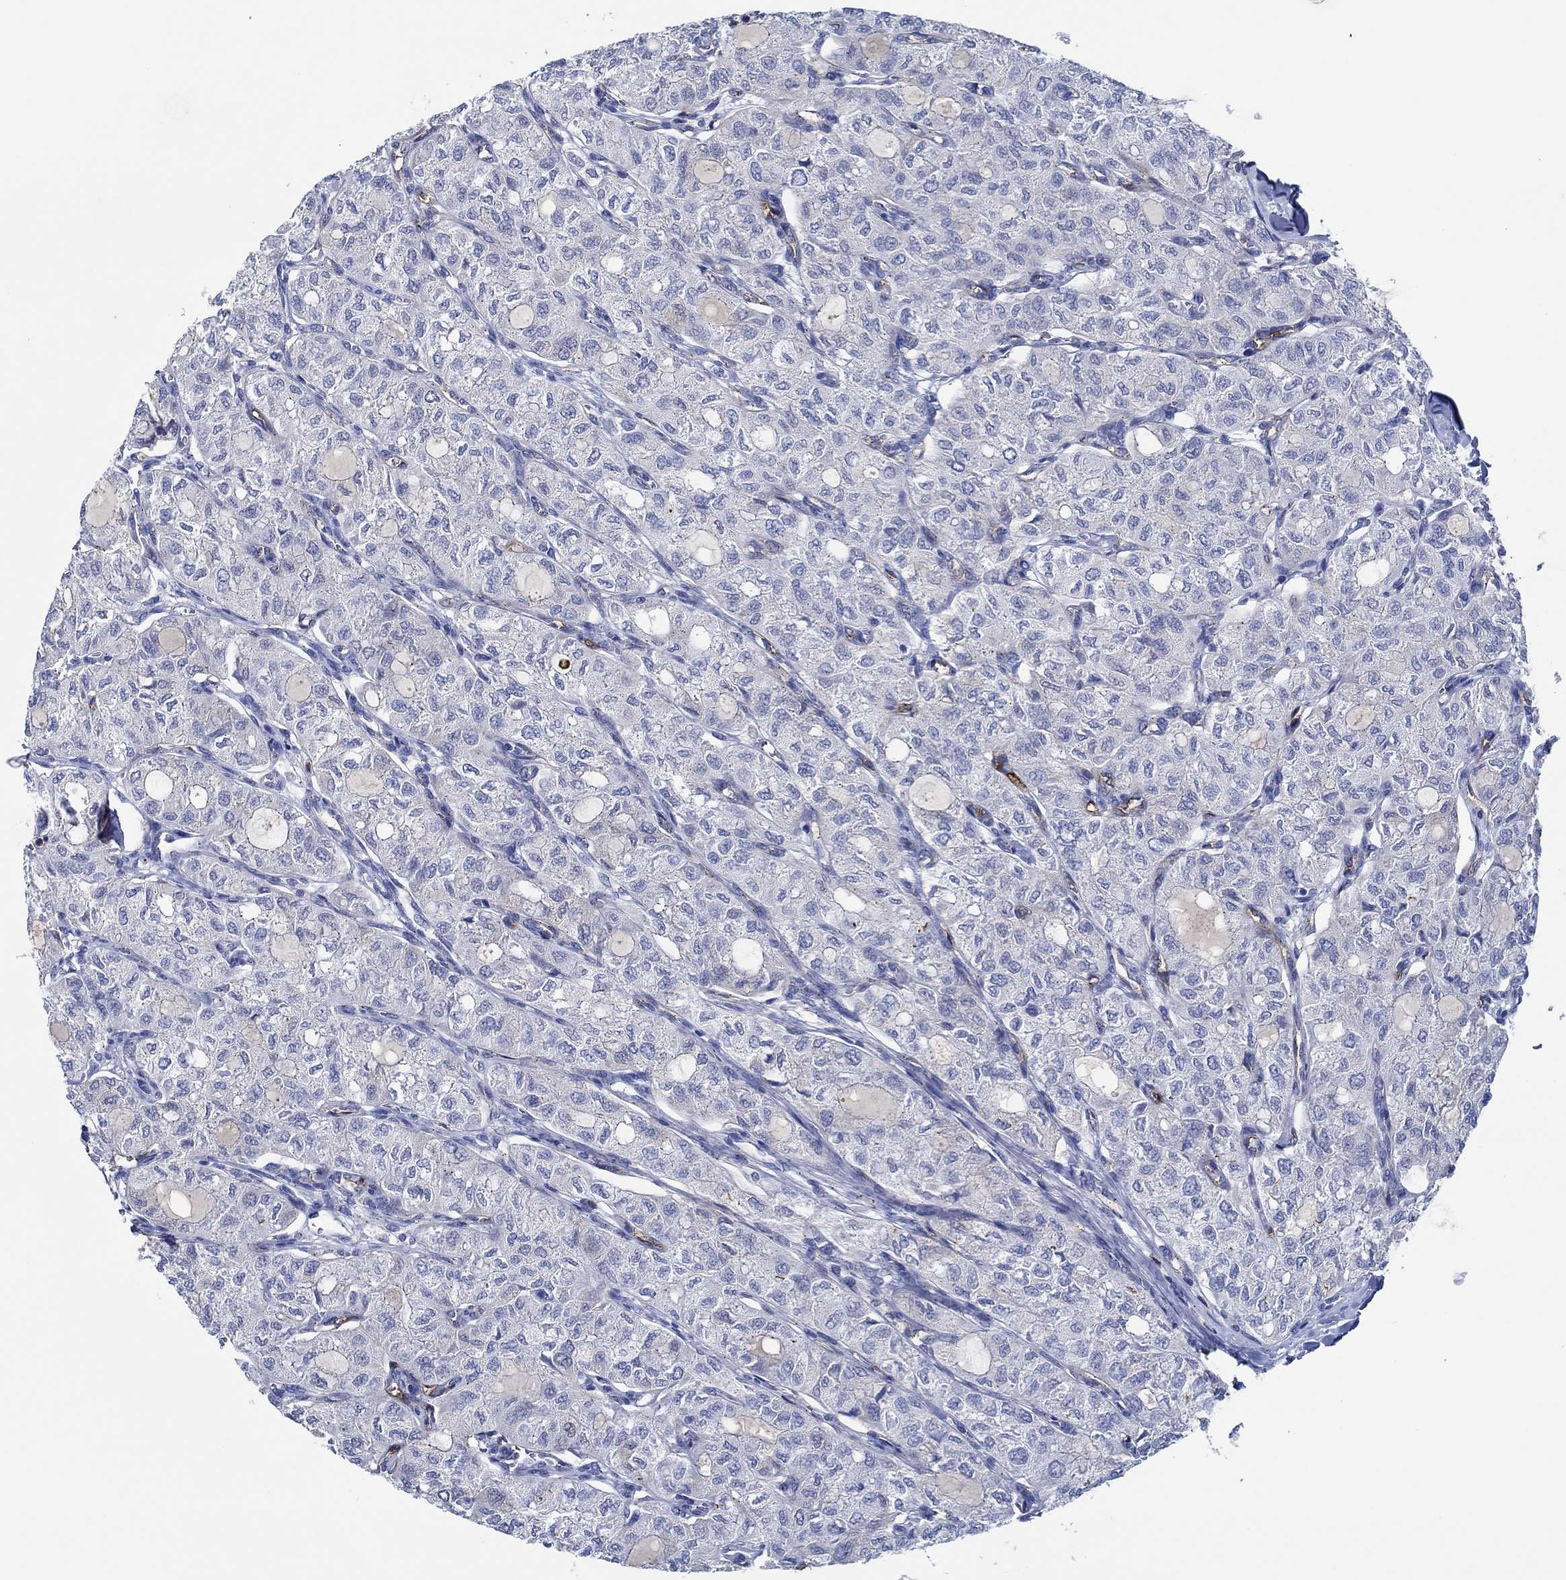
{"staining": {"intensity": "negative", "quantity": "none", "location": "none"}, "tissue": "thyroid cancer", "cell_type": "Tumor cells", "image_type": "cancer", "snomed": [{"axis": "morphology", "description": "Follicular adenoma carcinoma, NOS"}, {"axis": "topography", "description": "Thyroid gland"}], "caption": "The IHC micrograph has no significant staining in tumor cells of thyroid cancer tissue.", "gene": "CPM", "patient": {"sex": "male", "age": 75}}